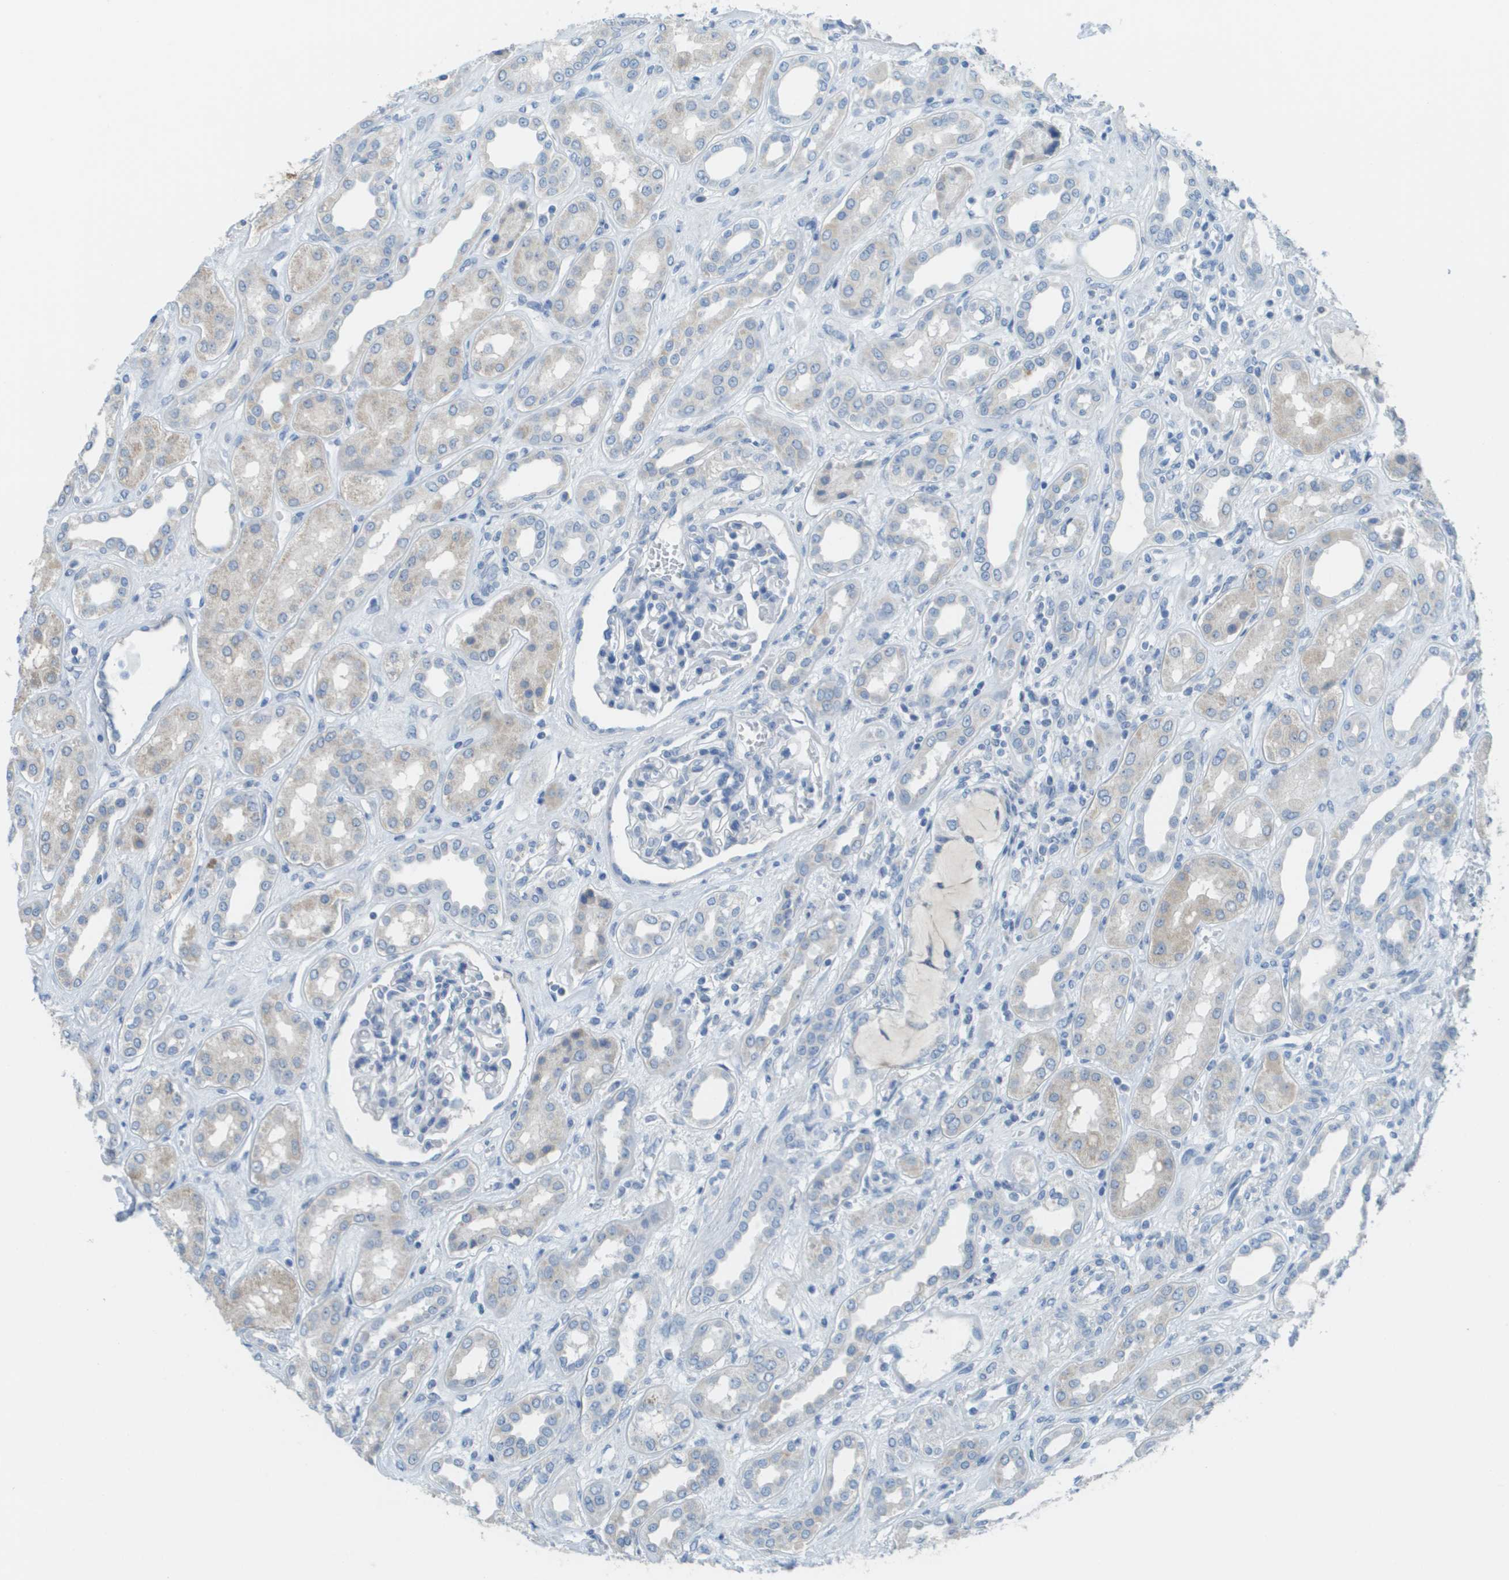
{"staining": {"intensity": "negative", "quantity": "none", "location": "none"}, "tissue": "kidney", "cell_type": "Cells in glomeruli", "image_type": "normal", "snomed": [{"axis": "morphology", "description": "Normal tissue, NOS"}, {"axis": "topography", "description": "Kidney"}], "caption": "Kidney stained for a protein using immunohistochemistry (IHC) reveals no expression cells in glomeruli.", "gene": "PTGDR2", "patient": {"sex": "male", "age": 59}}